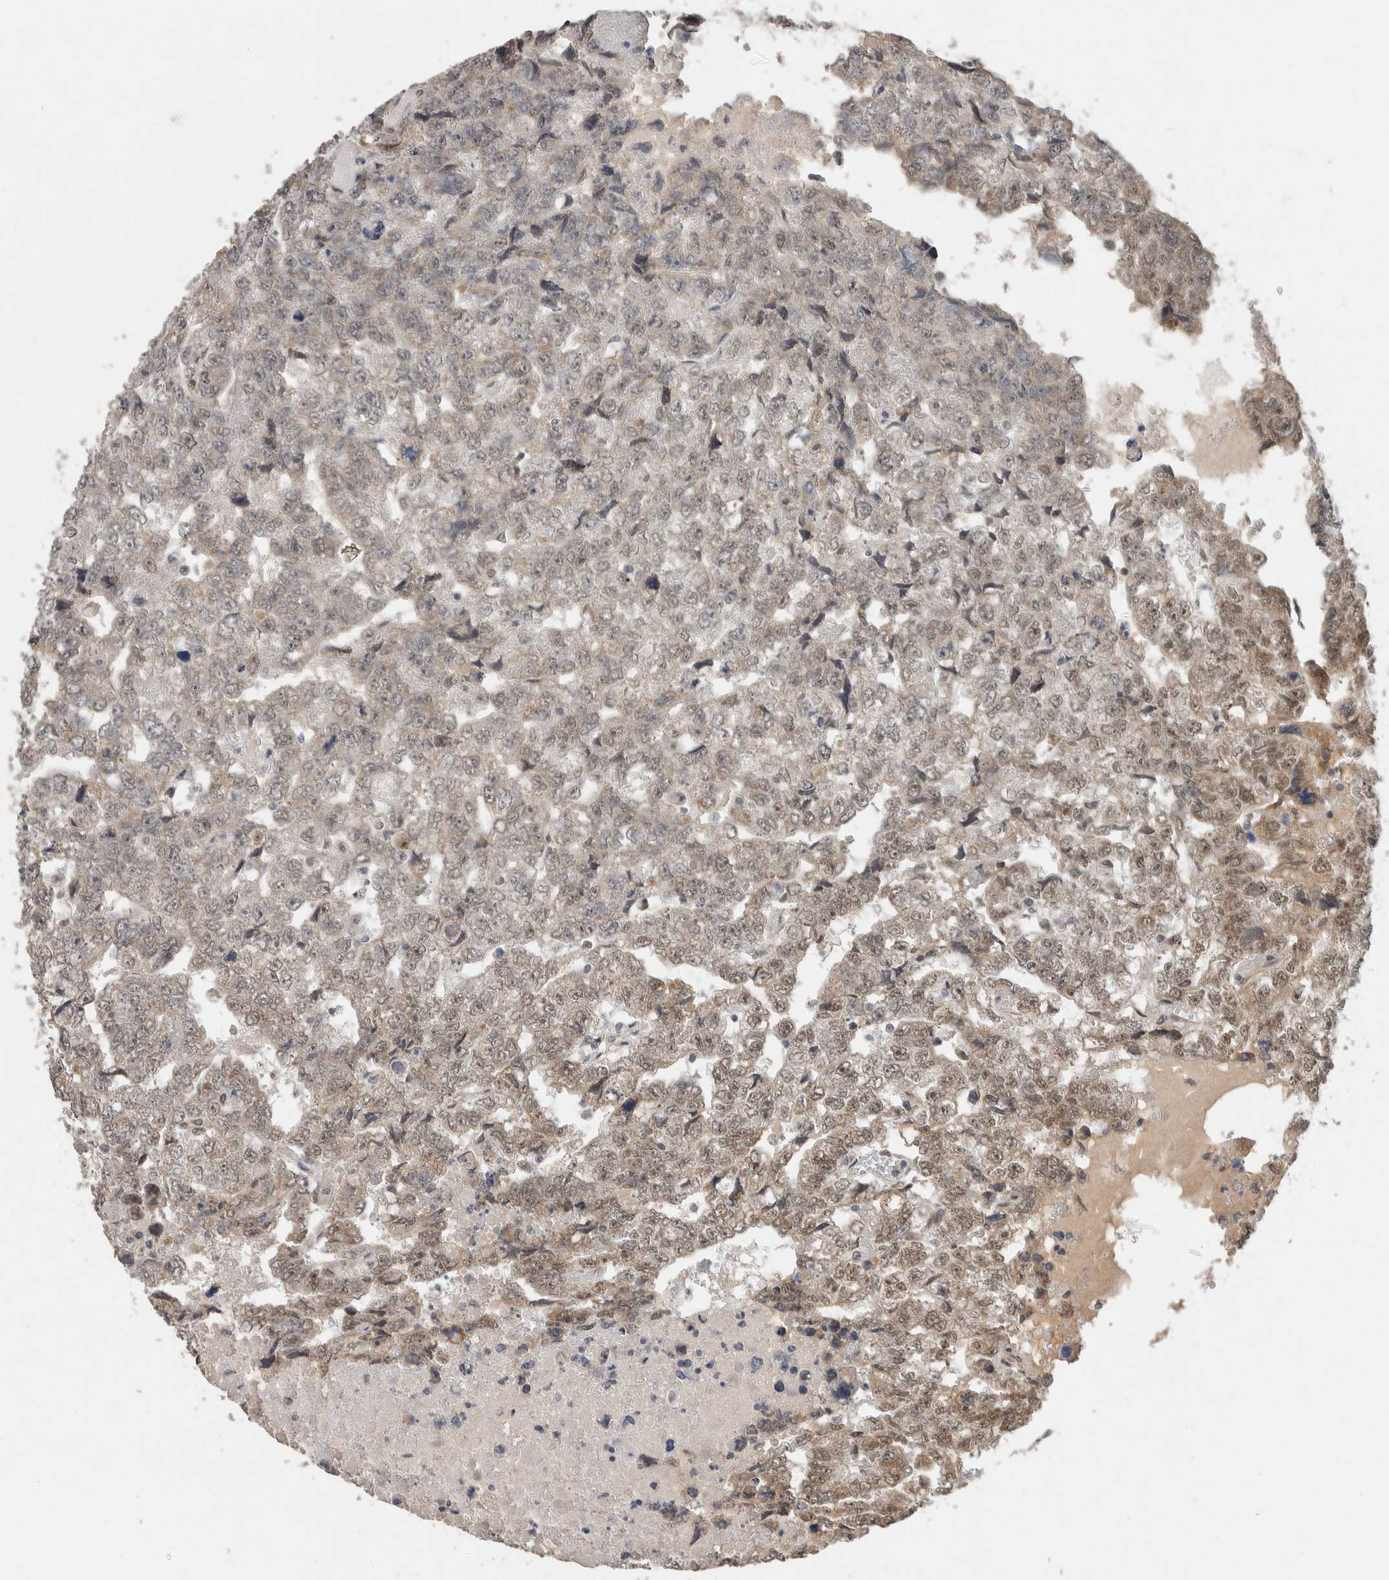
{"staining": {"intensity": "moderate", "quantity": ">75%", "location": "nuclear"}, "tissue": "testis cancer", "cell_type": "Tumor cells", "image_type": "cancer", "snomed": [{"axis": "morphology", "description": "Carcinoma, Embryonal, NOS"}, {"axis": "topography", "description": "Testis"}], "caption": "A micrograph of embryonal carcinoma (testis) stained for a protein reveals moderate nuclear brown staining in tumor cells. (DAB IHC with brightfield microscopy, high magnification).", "gene": "DDX42", "patient": {"sex": "male", "age": 36}}